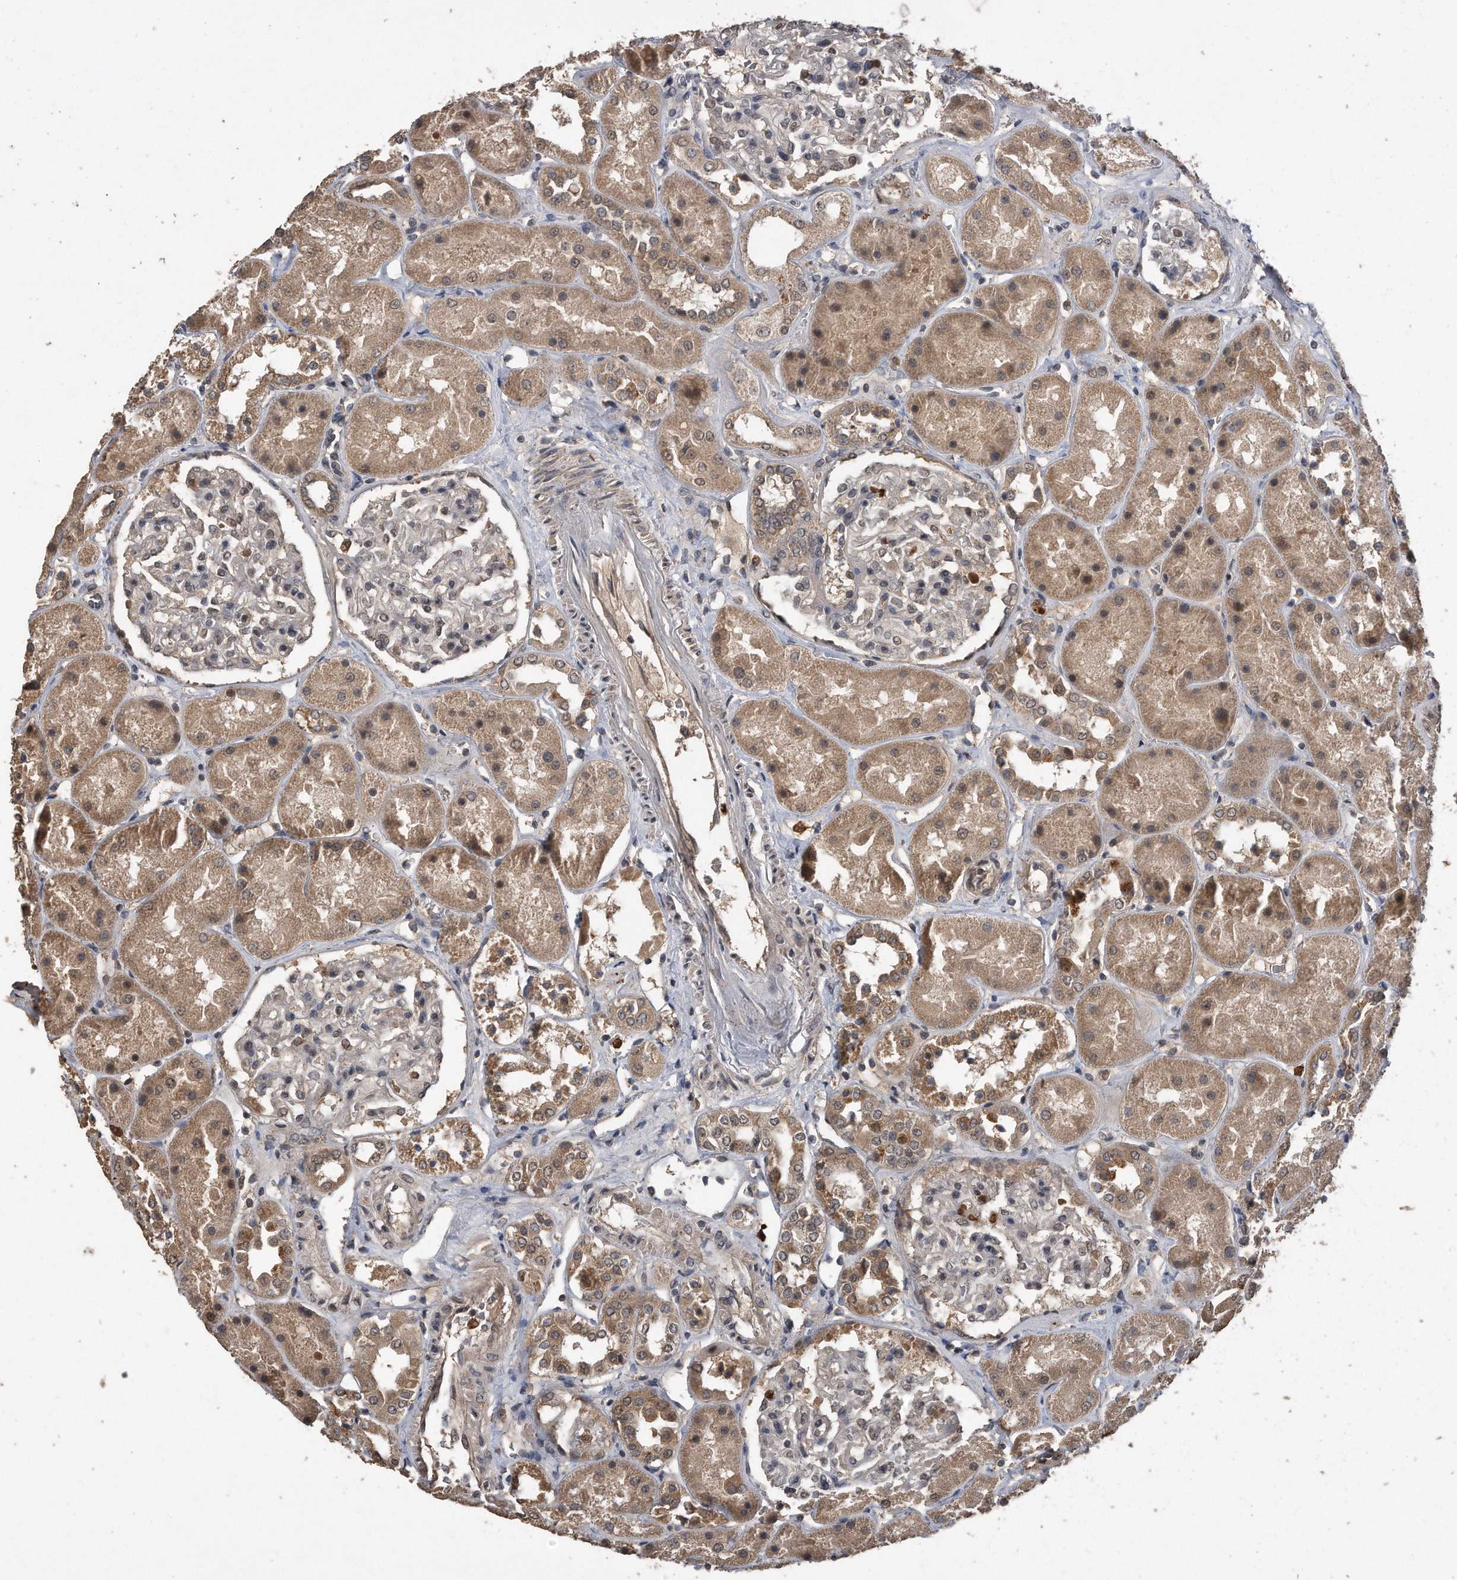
{"staining": {"intensity": "moderate", "quantity": "<25%", "location": "cytoplasmic/membranous,nuclear"}, "tissue": "kidney", "cell_type": "Cells in glomeruli", "image_type": "normal", "snomed": [{"axis": "morphology", "description": "Normal tissue, NOS"}, {"axis": "topography", "description": "Kidney"}], "caption": "This micrograph demonstrates normal kidney stained with immunohistochemistry (IHC) to label a protein in brown. The cytoplasmic/membranous,nuclear of cells in glomeruli show moderate positivity for the protein. Nuclei are counter-stained blue.", "gene": "PELO", "patient": {"sex": "male", "age": 70}}